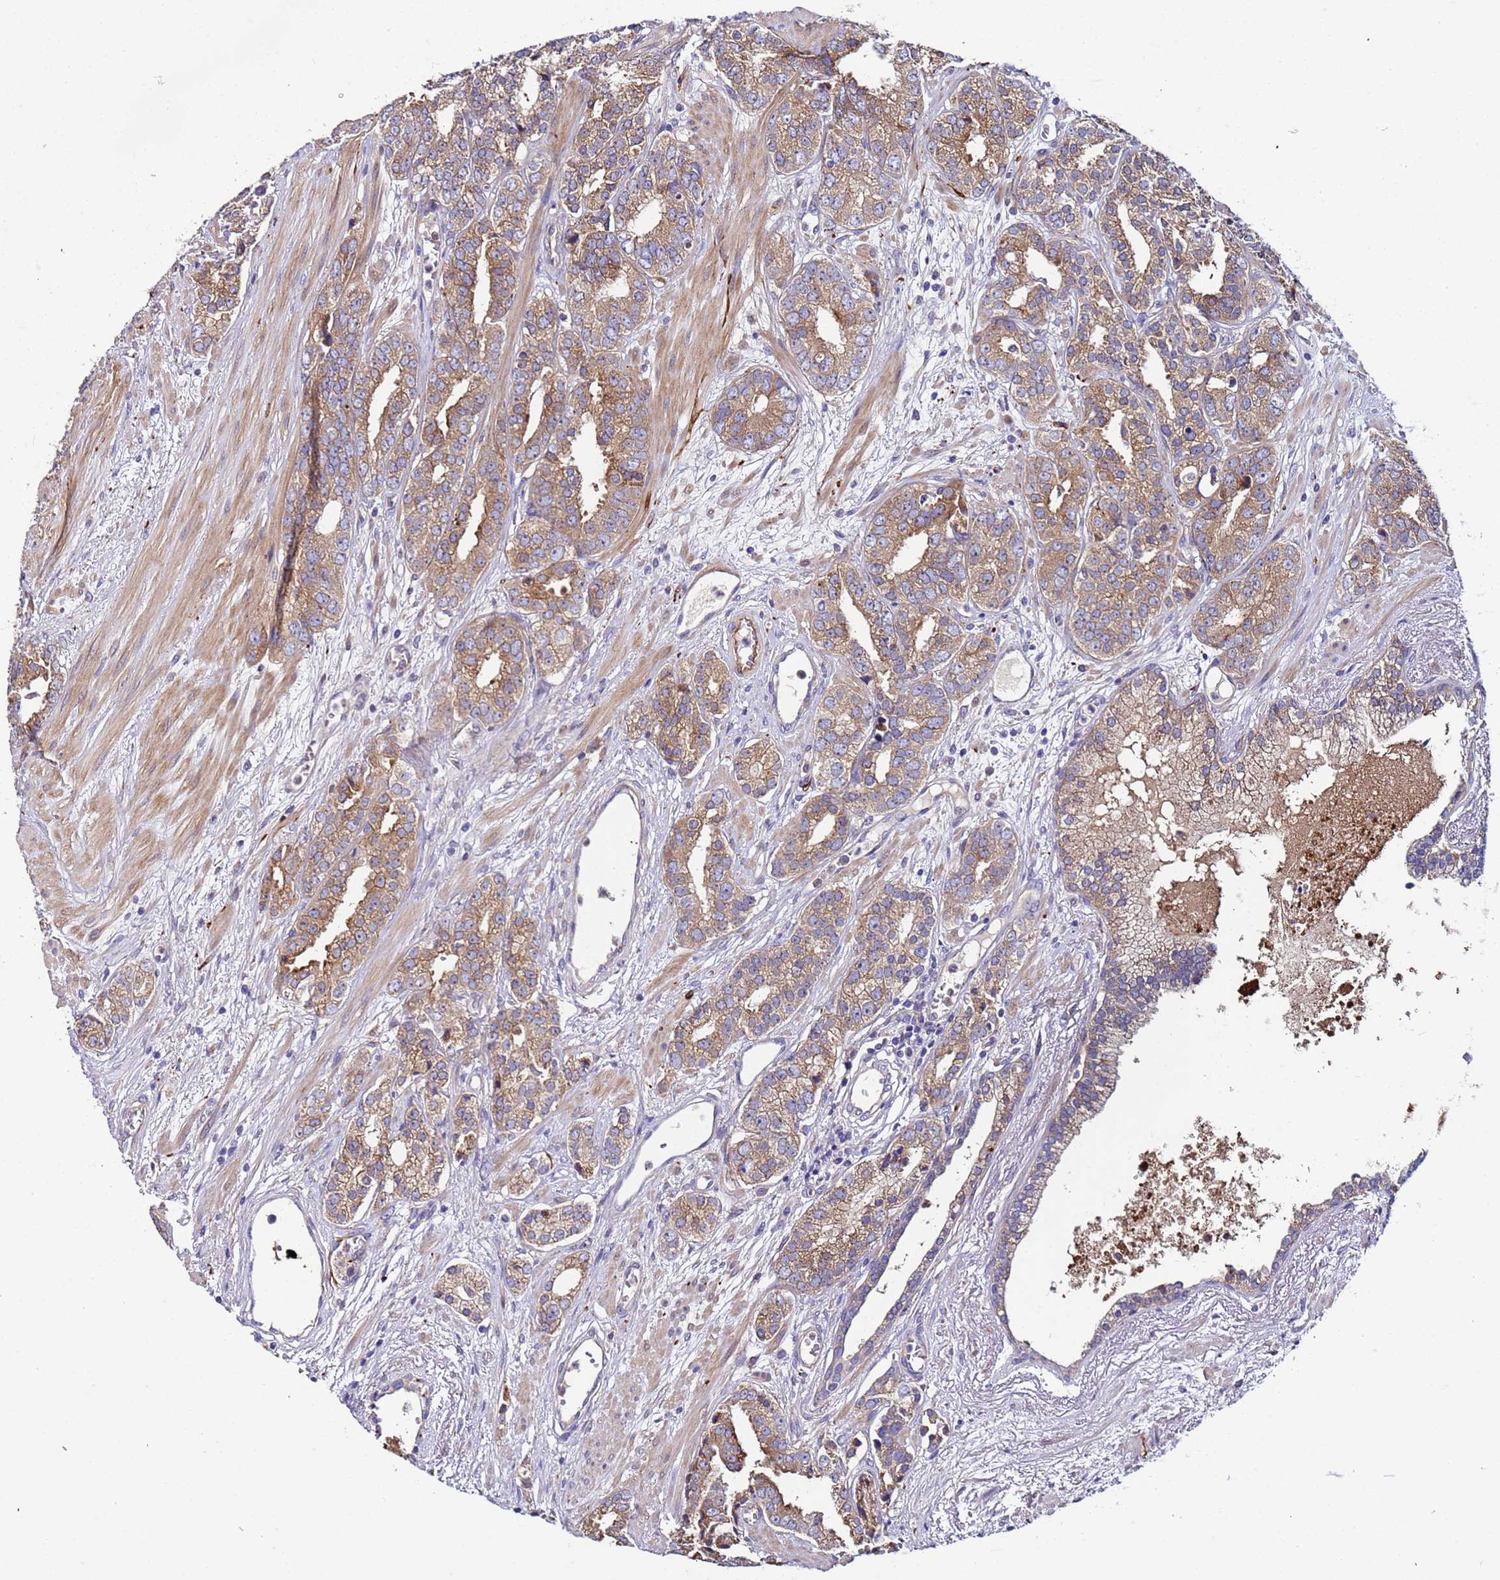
{"staining": {"intensity": "moderate", "quantity": ">75%", "location": "cytoplasmic/membranous"}, "tissue": "prostate cancer", "cell_type": "Tumor cells", "image_type": "cancer", "snomed": [{"axis": "morphology", "description": "Adenocarcinoma, High grade"}, {"axis": "topography", "description": "Prostate"}], "caption": "High-magnification brightfield microscopy of high-grade adenocarcinoma (prostate) stained with DAB (brown) and counterstained with hematoxylin (blue). tumor cells exhibit moderate cytoplasmic/membranous staining is seen in about>75% of cells.", "gene": "PAQR7", "patient": {"sex": "male", "age": 71}}